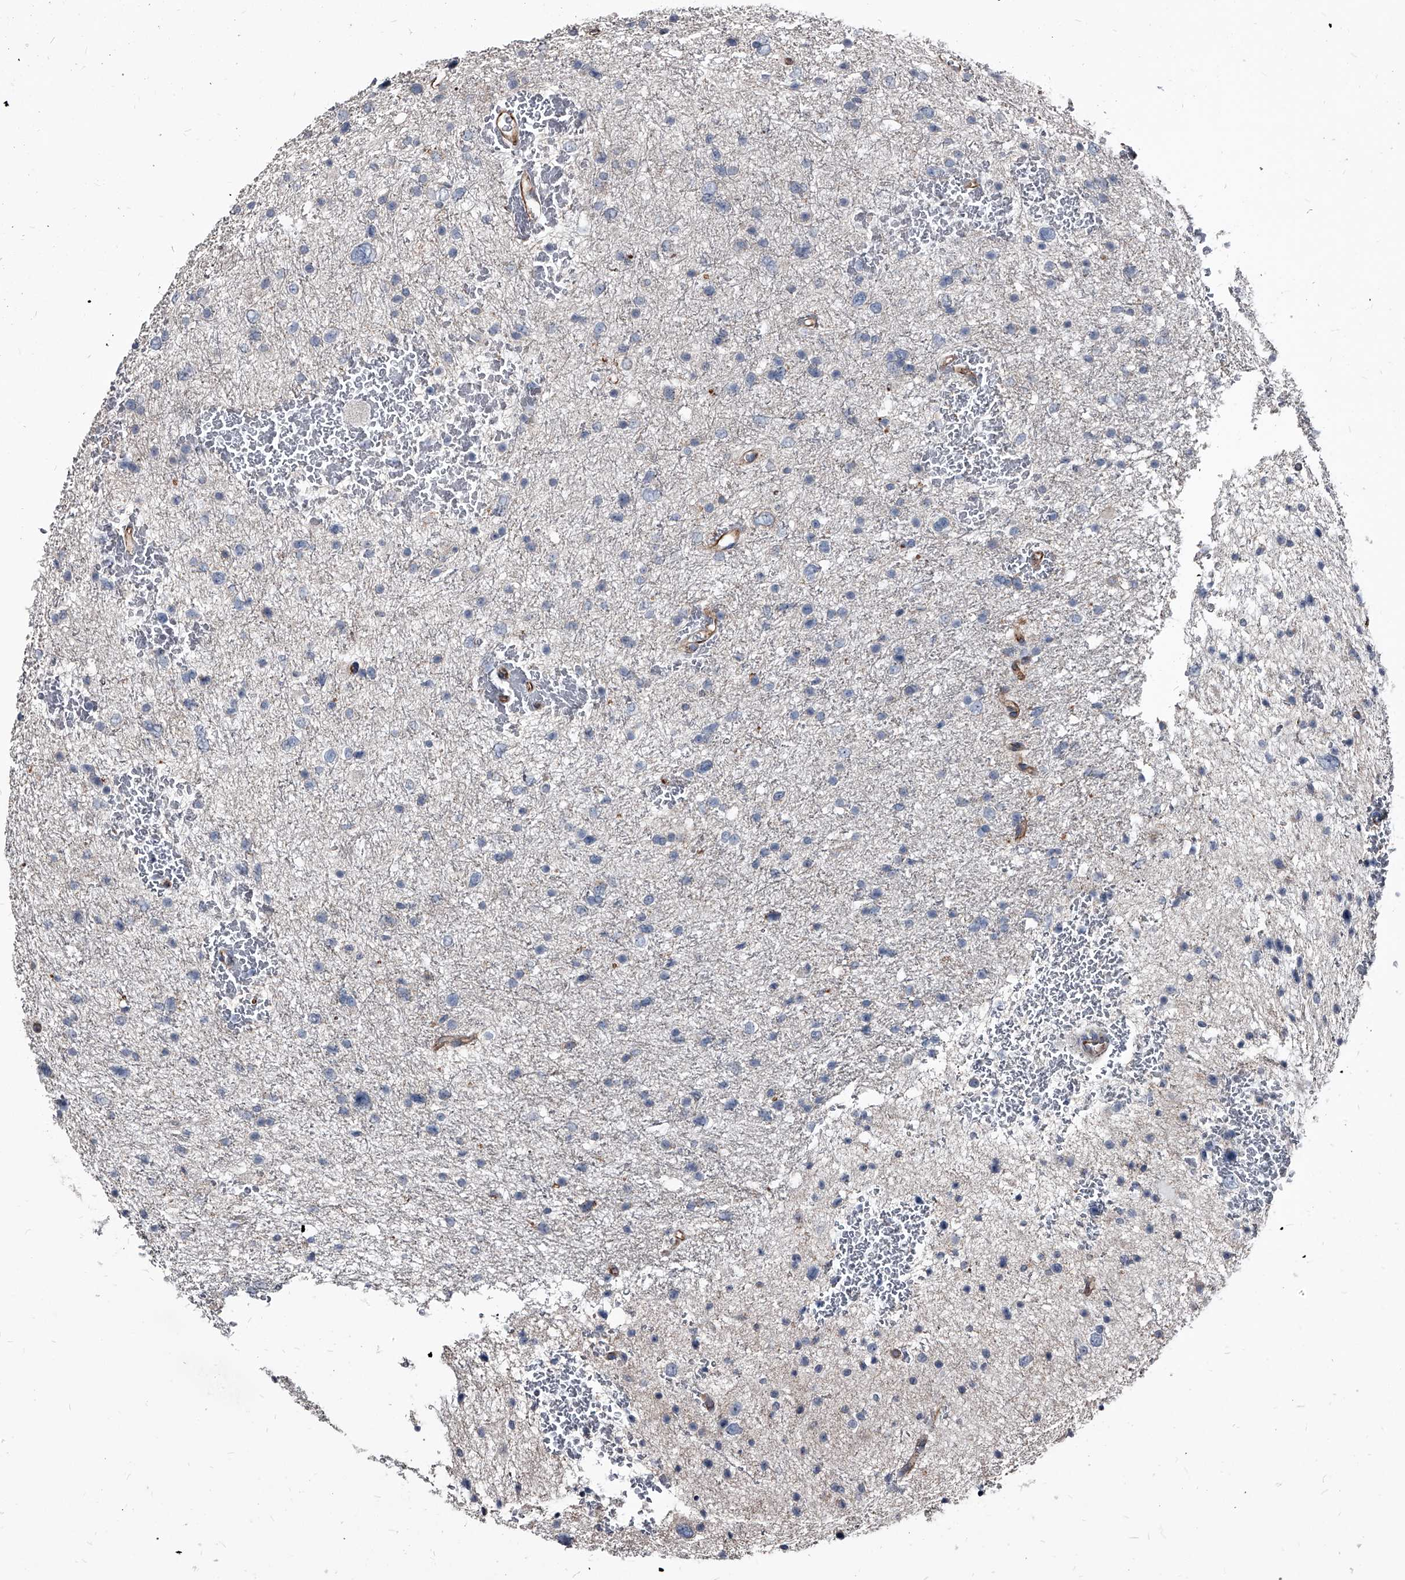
{"staining": {"intensity": "negative", "quantity": "none", "location": "none"}, "tissue": "glioma", "cell_type": "Tumor cells", "image_type": "cancer", "snomed": [{"axis": "morphology", "description": "Glioma, malignant, Low grade"}, {"axis": "topography", "description": "Brain"}], "caption": "Immunohistochemistry of glioma demonstrates no staining in tumor cells. (DAB immunohistochemistry (IHC) visualized using brightfield microscopy, high magnification).", "gene": "PGLYRP3", "patient": {"sex": "female", "age": 37}}